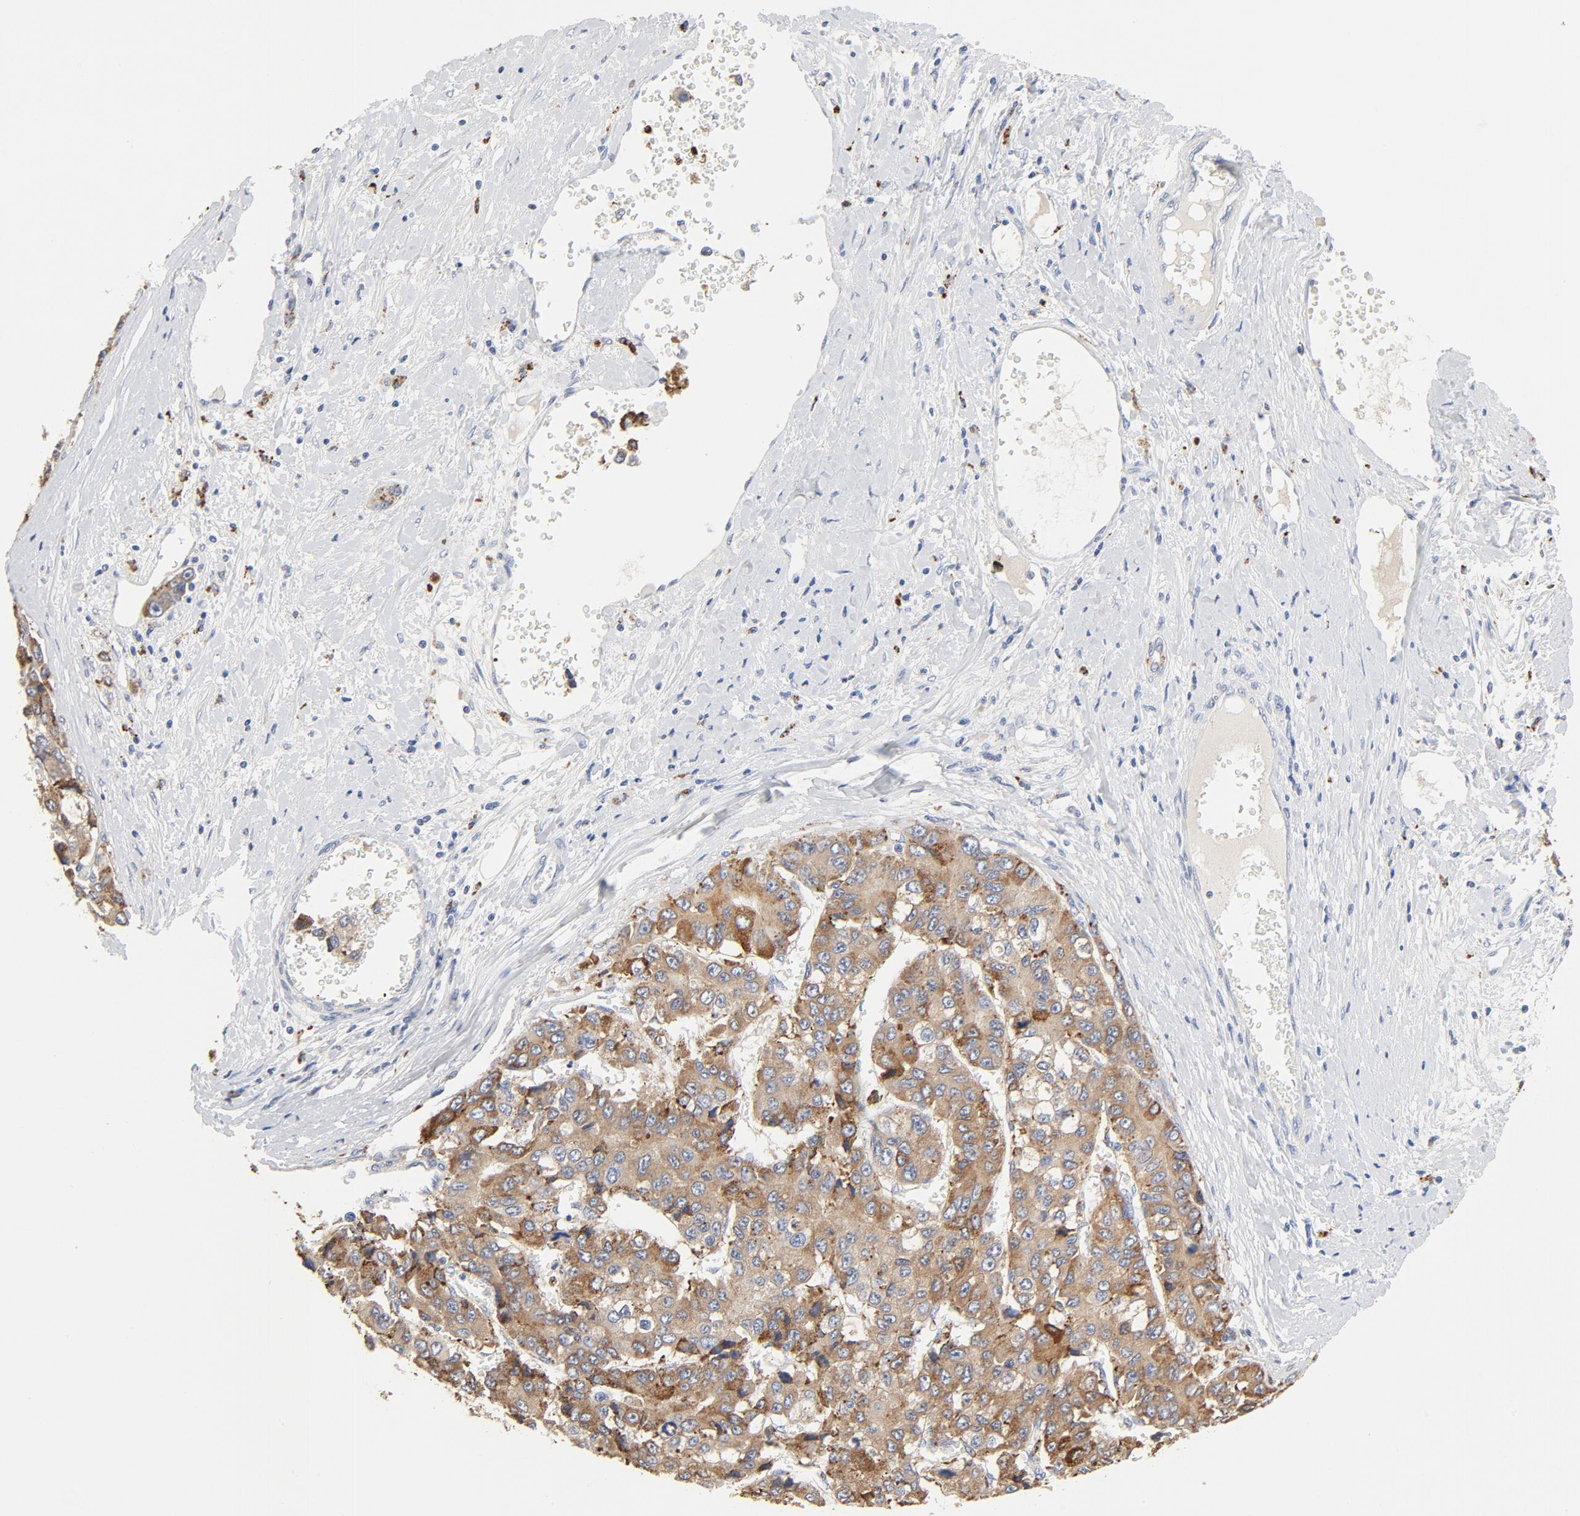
{"staining": {"intensity": "strong", "quantity": ">75%", "location": "cytoplasmic/membranous"}, "tissue": "liver cancer", "cell_type": "Tumor cells", "image_type": "cancer", "snomed": [{"axis": "morphology", "description": "Carcinoma, Hepatocellular, NOS"}, {"axis": "topography", "description": "Liver"}], "caption": "Strong cytoplasmic/membranous staining is present in about >75% of tumor cells in liver hepatocellular carcinoma.", "gene": "MAGEB17", "patient": {"sex": "female", "age": 66}}